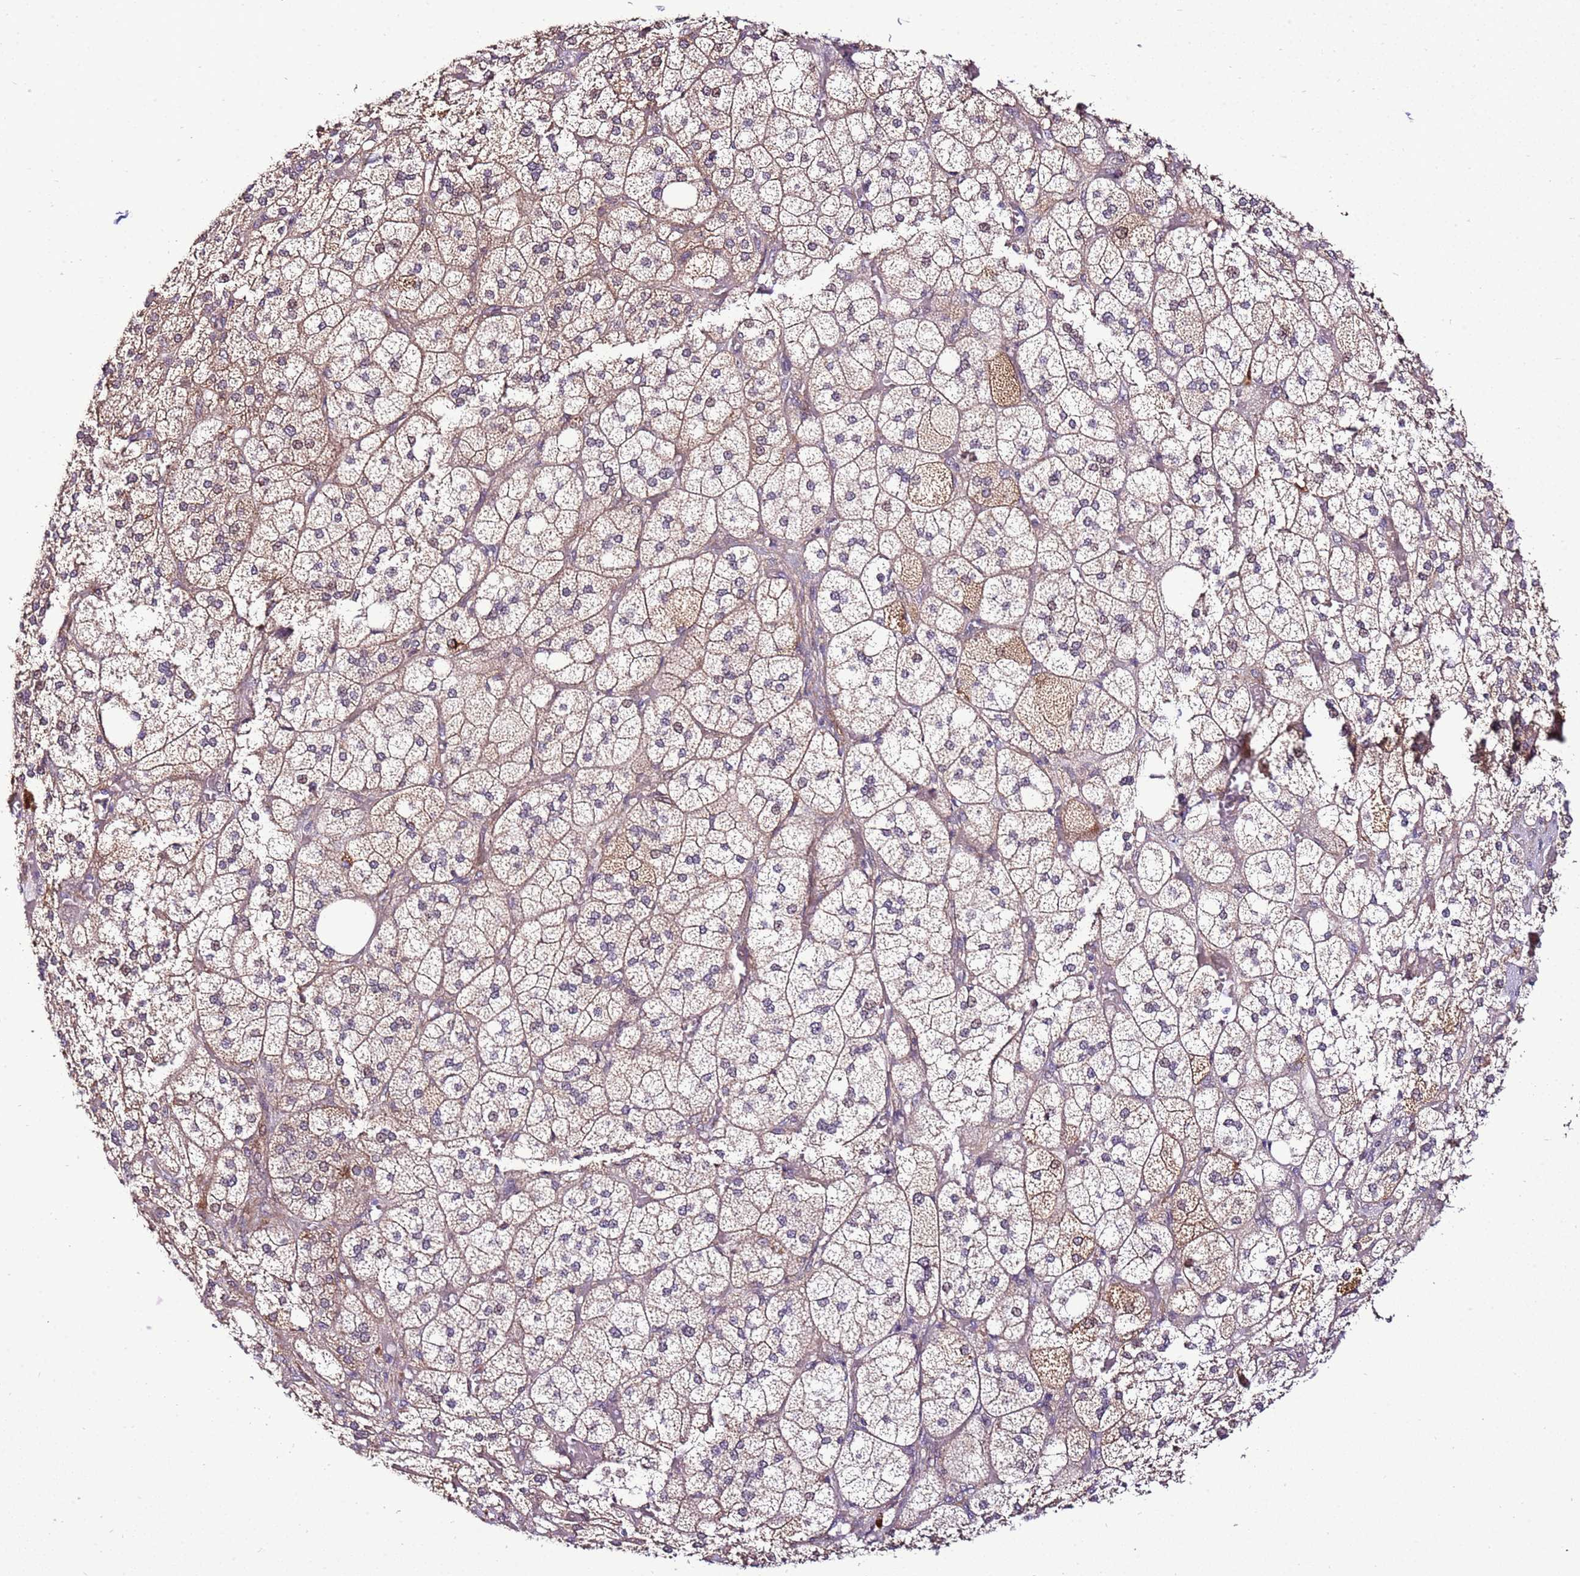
{"staining": {"intensity": "moderate", "quantity": ">75%", "location": "cytoplasmic/membranous"}, "tissue": "adrenal gland", "cell_type": "Glandular cells", "image_type": "normal", "snomed": [{"axis": "morphology", "description": "Normal tissue, NOS"}, {"axis": "topography", "description": "Adrenal gland"}], "caption": "IHC photomicrograph of benign adrenal gland: adrenal gland stained using immunohistochemistry reveals medium levels of moderate protein expression localized specifically in the cytoplasmic/membranous of glandular cells, appearing as a cytoplasmic/membranous brown color.", "gene": "SCARA3", "patient": {"sex": "male", "age": 61}}